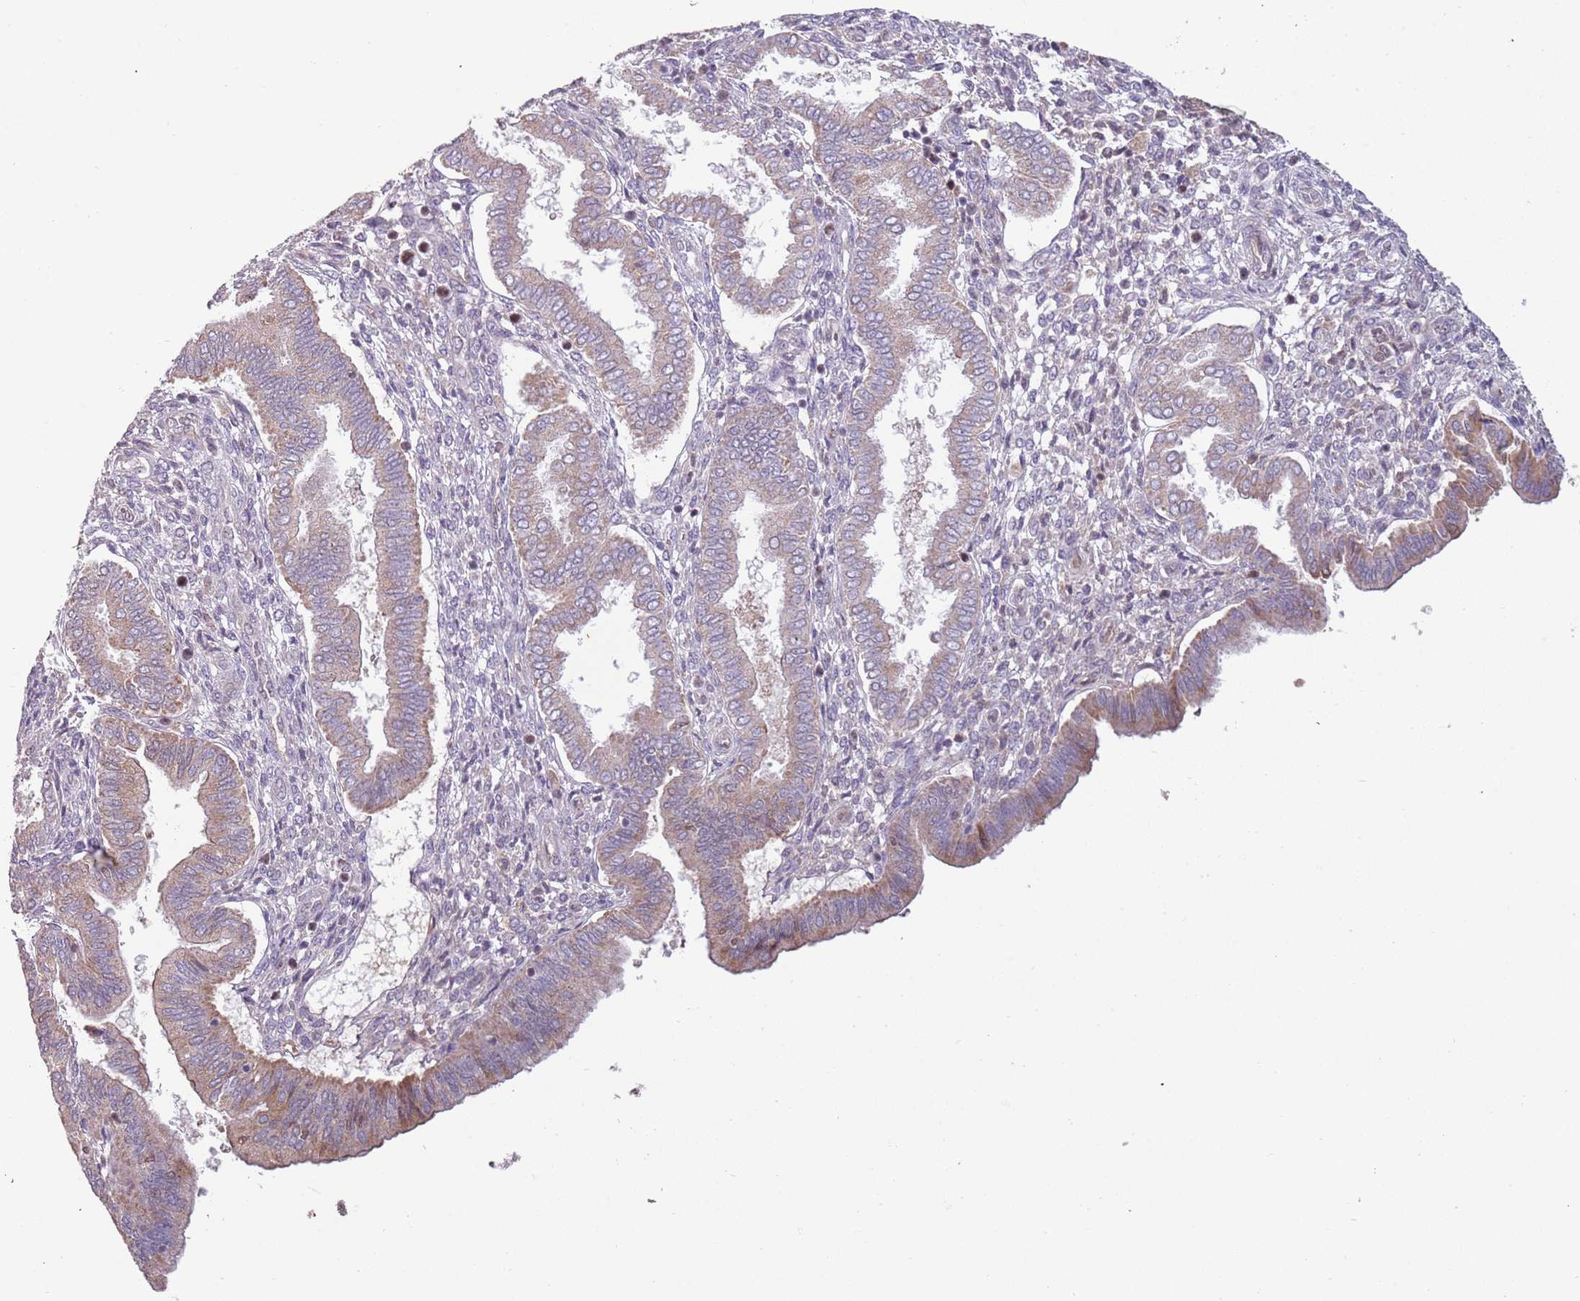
{"staining": {"intensity": "negative", "quantity": "none", "location": "none"}, "tissue": "endometrium", "cell_type": "Cells in endometrial stroma", "image_type": "normal", "snomed": [{"axis": "morphology", "description": "Normal tissue, NOS"}, {"axis": "topography", "description": "Endometrium"}], "caption": "Endometrium stained for a protein using immunohistochemistry (IHC) shows no positivity cells in endometrial stroma.", "gene": "SYS1", "patient": {"sex": "female", "age": 24}}